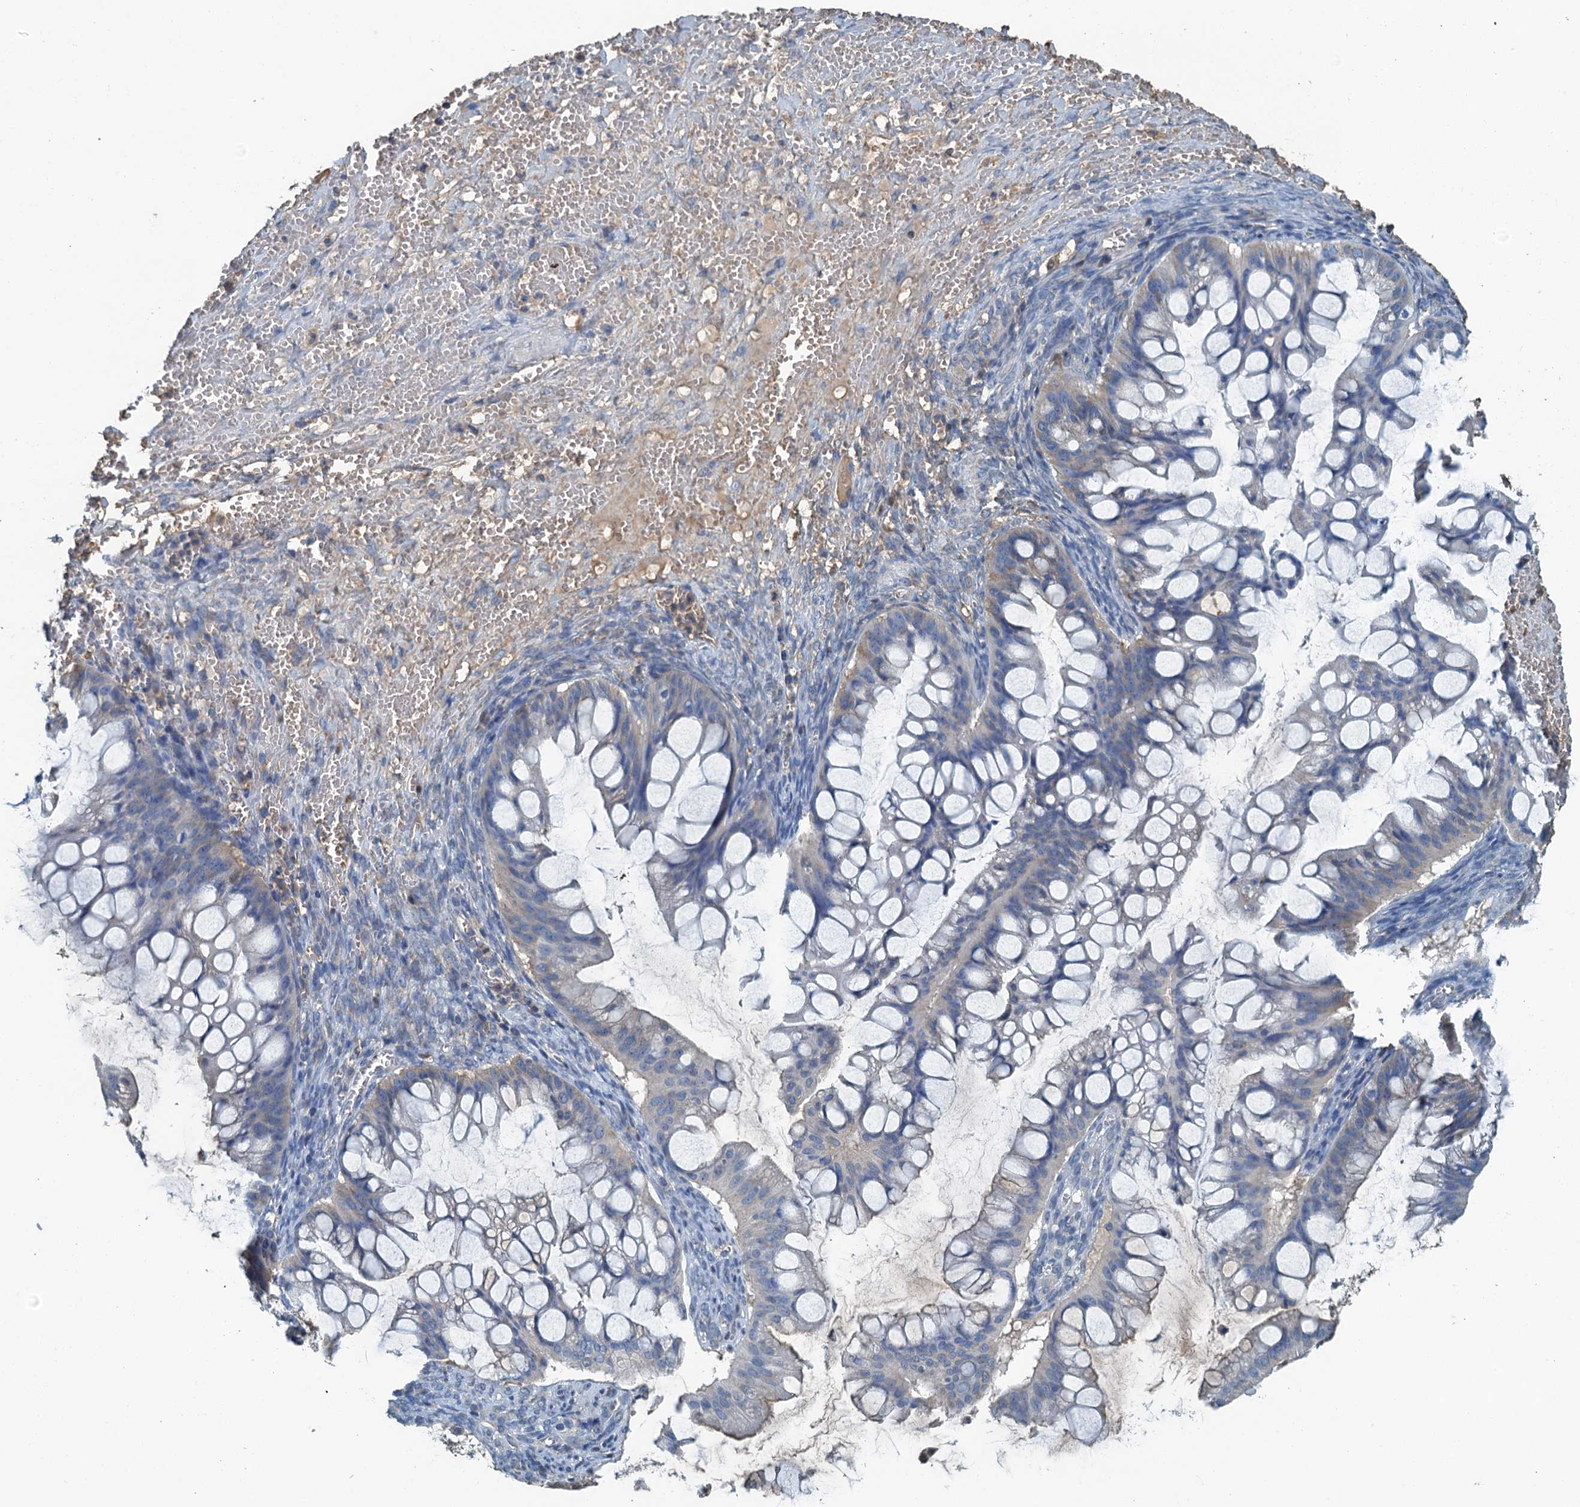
{"staining": {"intensity": "negative", "quantity": "none", "location": "none"}, "tissue": "ovarian cancer", "cell_type": "Tumor cells", "image_type": "cancer", "snomed": [{"axis": "morphology", "description": "Cystadenocarcinoma, mucinous, NOS"}, {"axis": "topography", "description": "Ovary"}], "caption": "Immunohistochemistry photomicrograph of neoplastic tissue: human ovarian cancer stained with DAB reveals no significant protein positivity in tumor cells.", "gene": "LSM14B", "patient": {"sex": "female", "age": 73}}